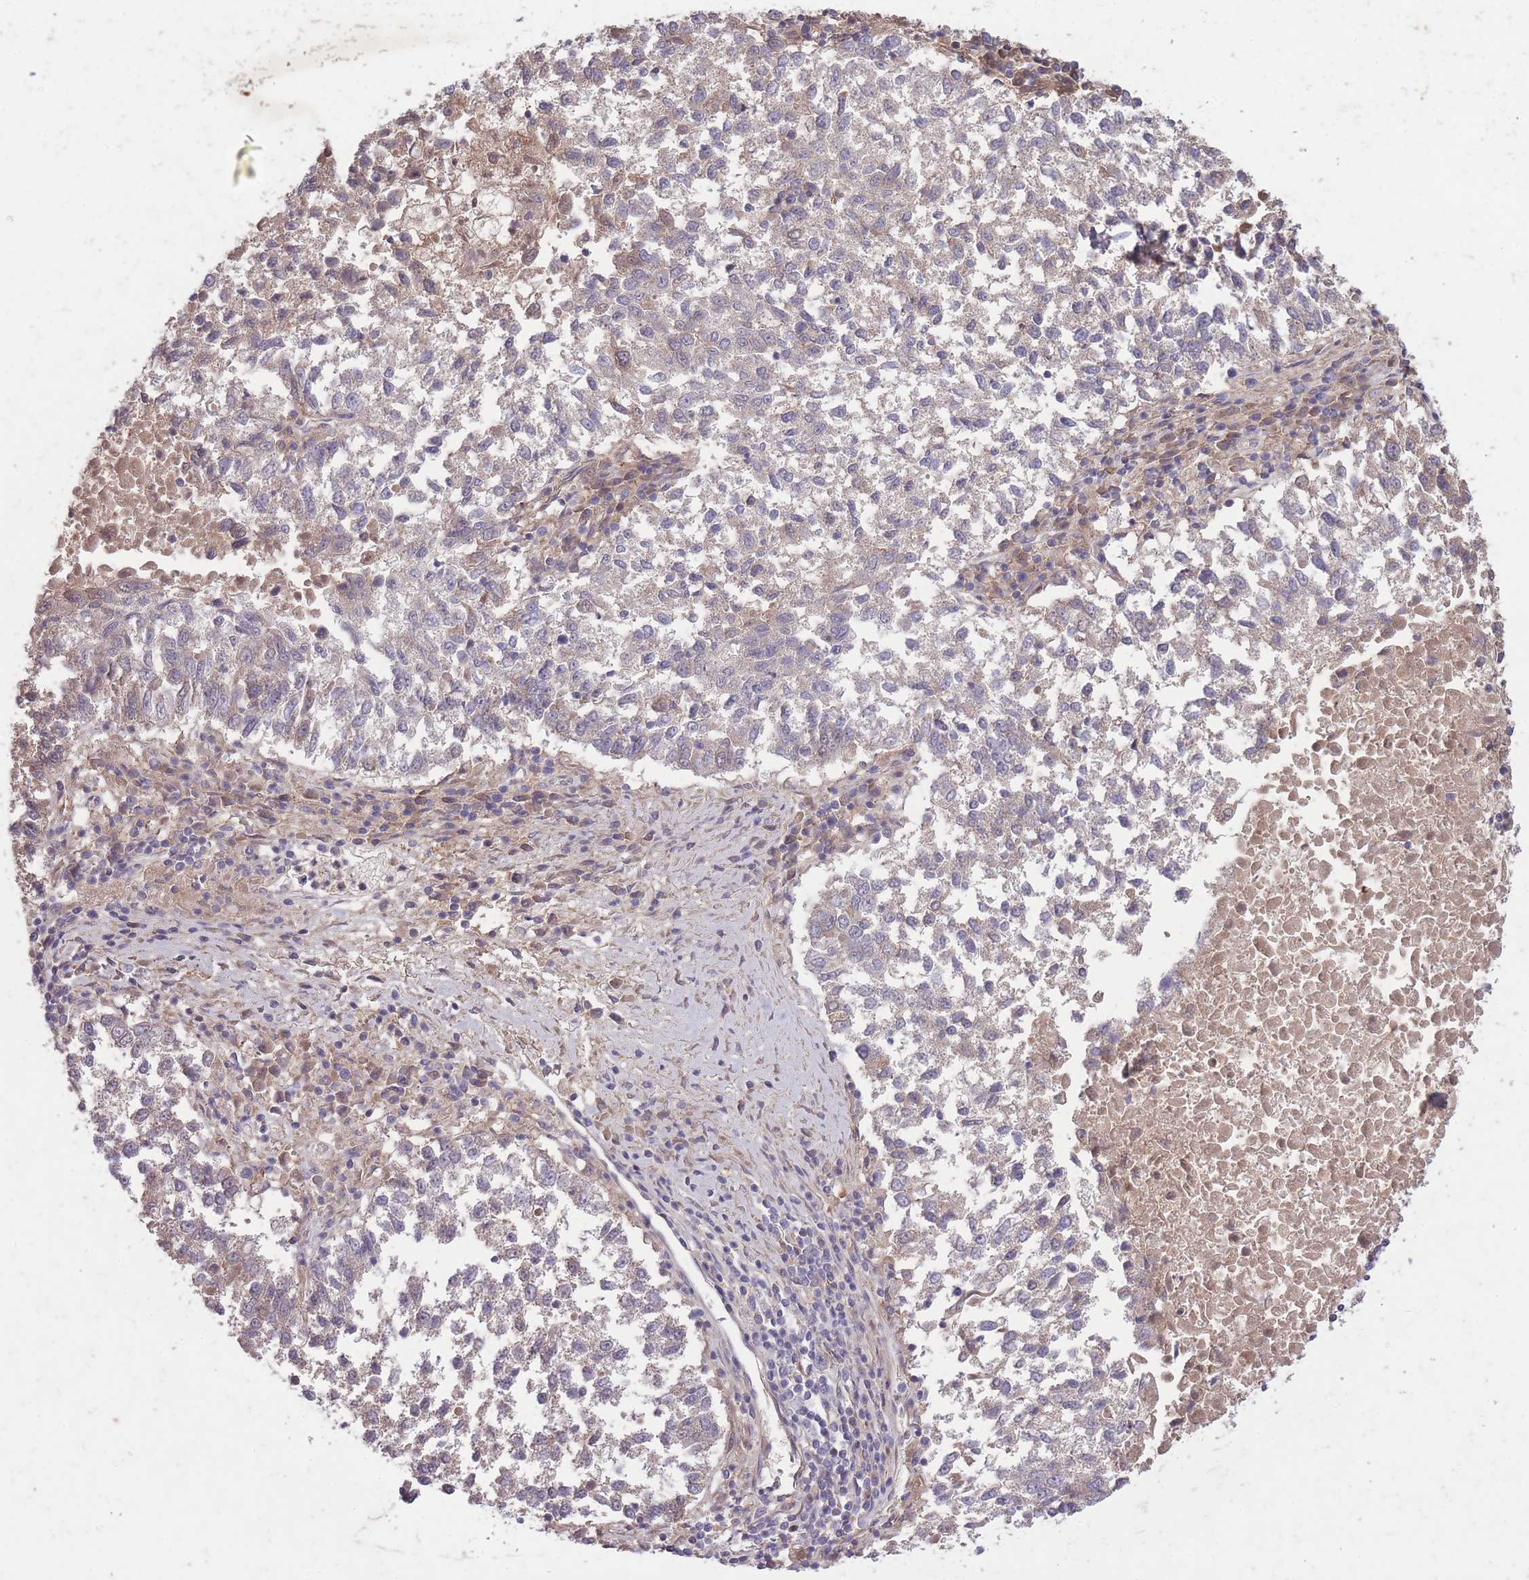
{"staining": {"intensity": "negative", "quantity": "none", "location": "none"}, "tissue": "lung cancer", "cell_type": "Tumor cells", "image_type": "cancer", "snomed": [{"axis": "morphology", "description": "Squamous cell carcinoma, NOS"}, {"axis": "topography", "description": "Lung"}], "caption": "This is an immunohistochemistry histopathology image of human lung cancer (squamous cell carcinoma). There is no positivity in tumor cells.", "gene": "OR2V2", "patient": {"sex": "male", "age": 73}}